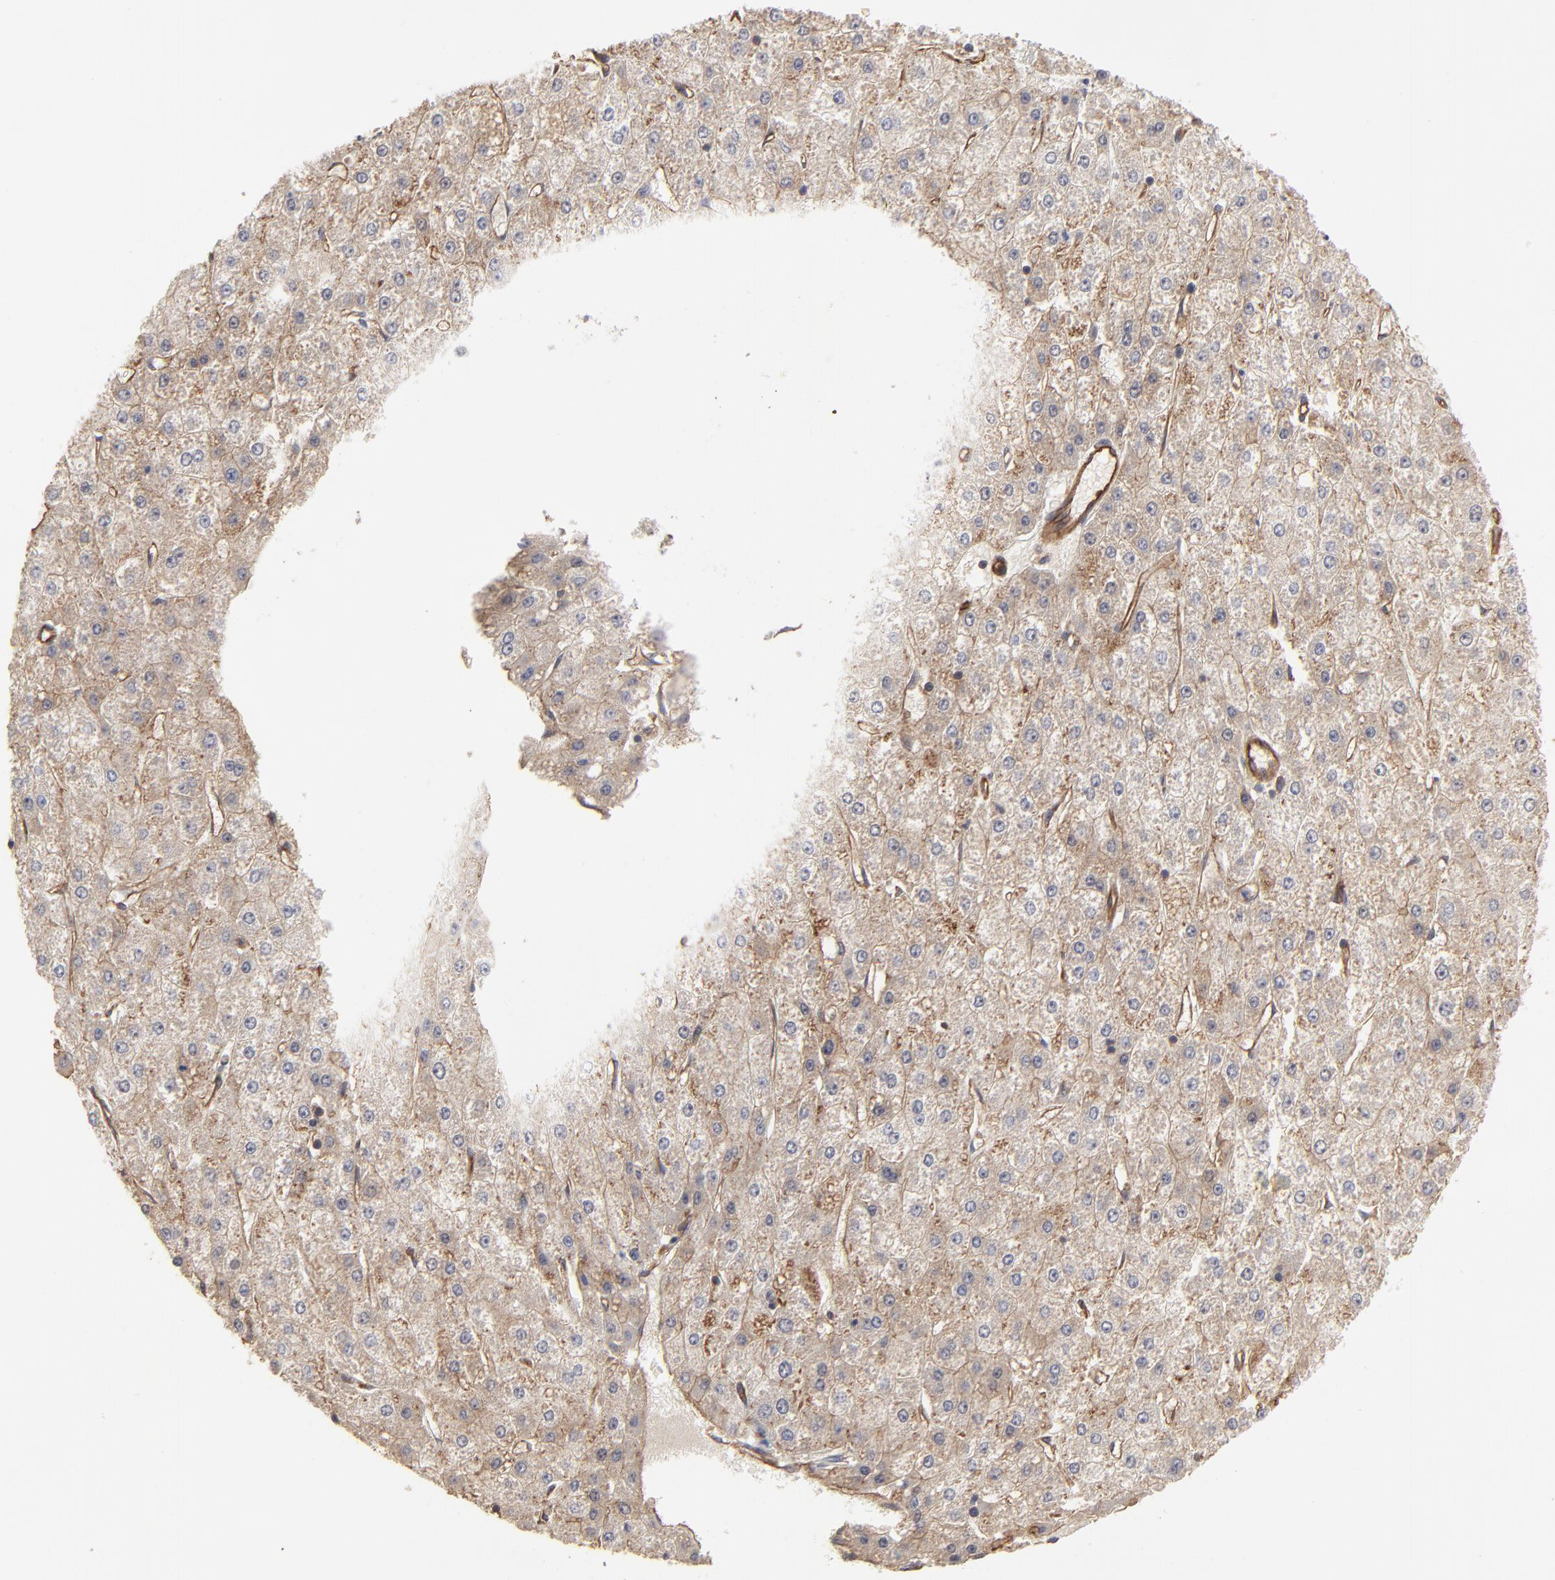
{"staining": {"intensity": "weak", "quantity": ">75%", "location": "cytoplasmic/membranous"}, "tissue": "liver cancer", "cell_type": "Tumor cells", "image_type": "cancer", "snomed": [{"axis": "morphology", "description": "Carcinoma, Hepatocellular, NOS"}, {"axis": "topography", "description": "Liver"}], "caption": "Immunohistochemistry image of liver cancer stained for a protein (brown), which displays low levels of weak cytoplasmic/membranous staining in about >75% of tumor cells.", "gene": "ARMT1", "patient": {"sex": "female", "age": 52}}